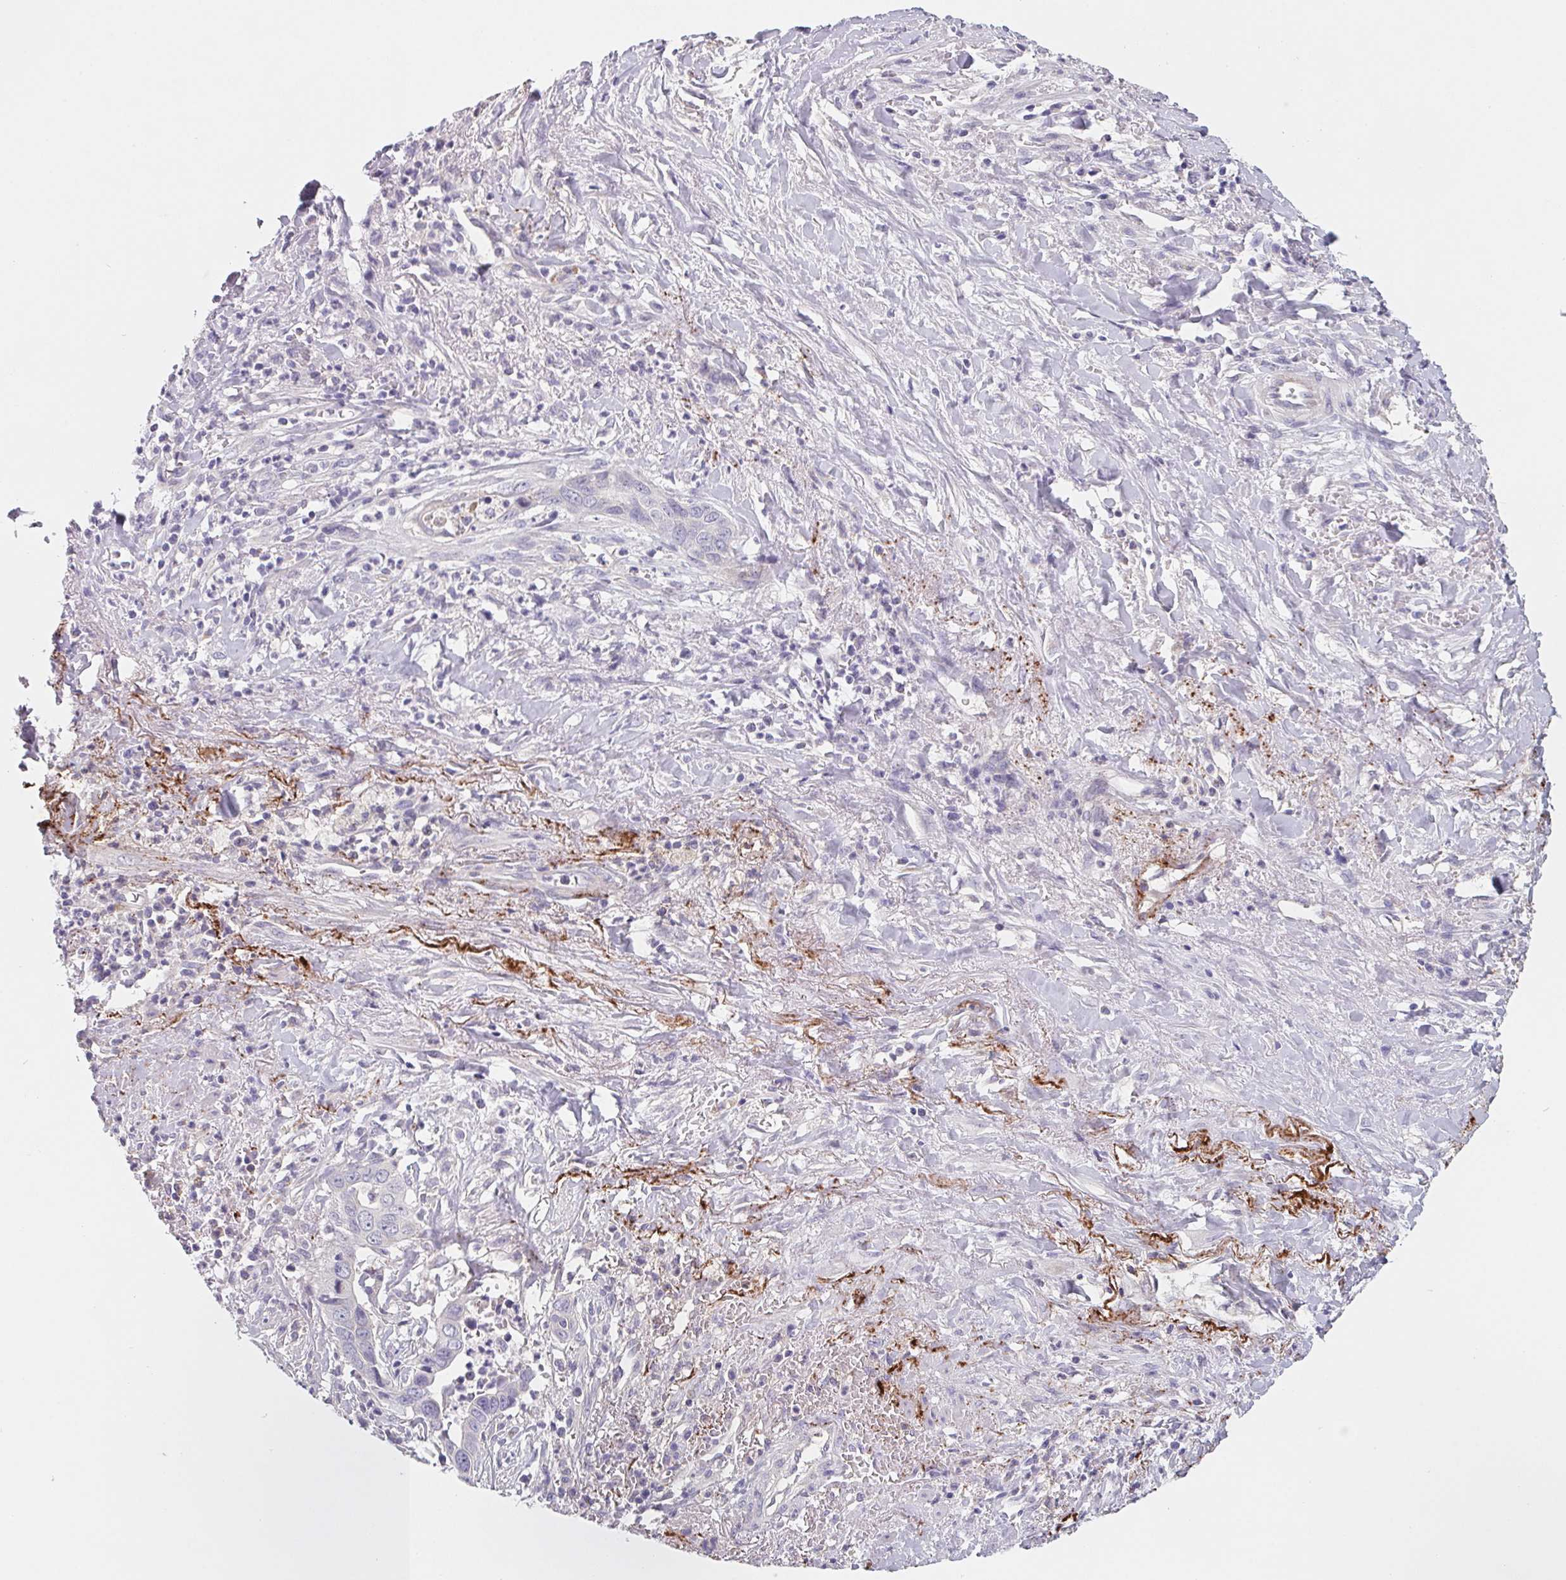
{"staining": {"intensity": "negative", "quantity": "none", "location": "none"}, "tissue": "liver cancer", "cell_type": "Tumor cells", "image_type": "cancer", "snomed": [{"axis": "morphology", "description": "Cholangiocarcinoma"}, {"axis": "topography", "description": "Liver"}], "caption": "The image reveals no significant staining in tumor cells of liver cancer.", "gene": "LPA", "patient": {"sex": "female", "age": 79}}